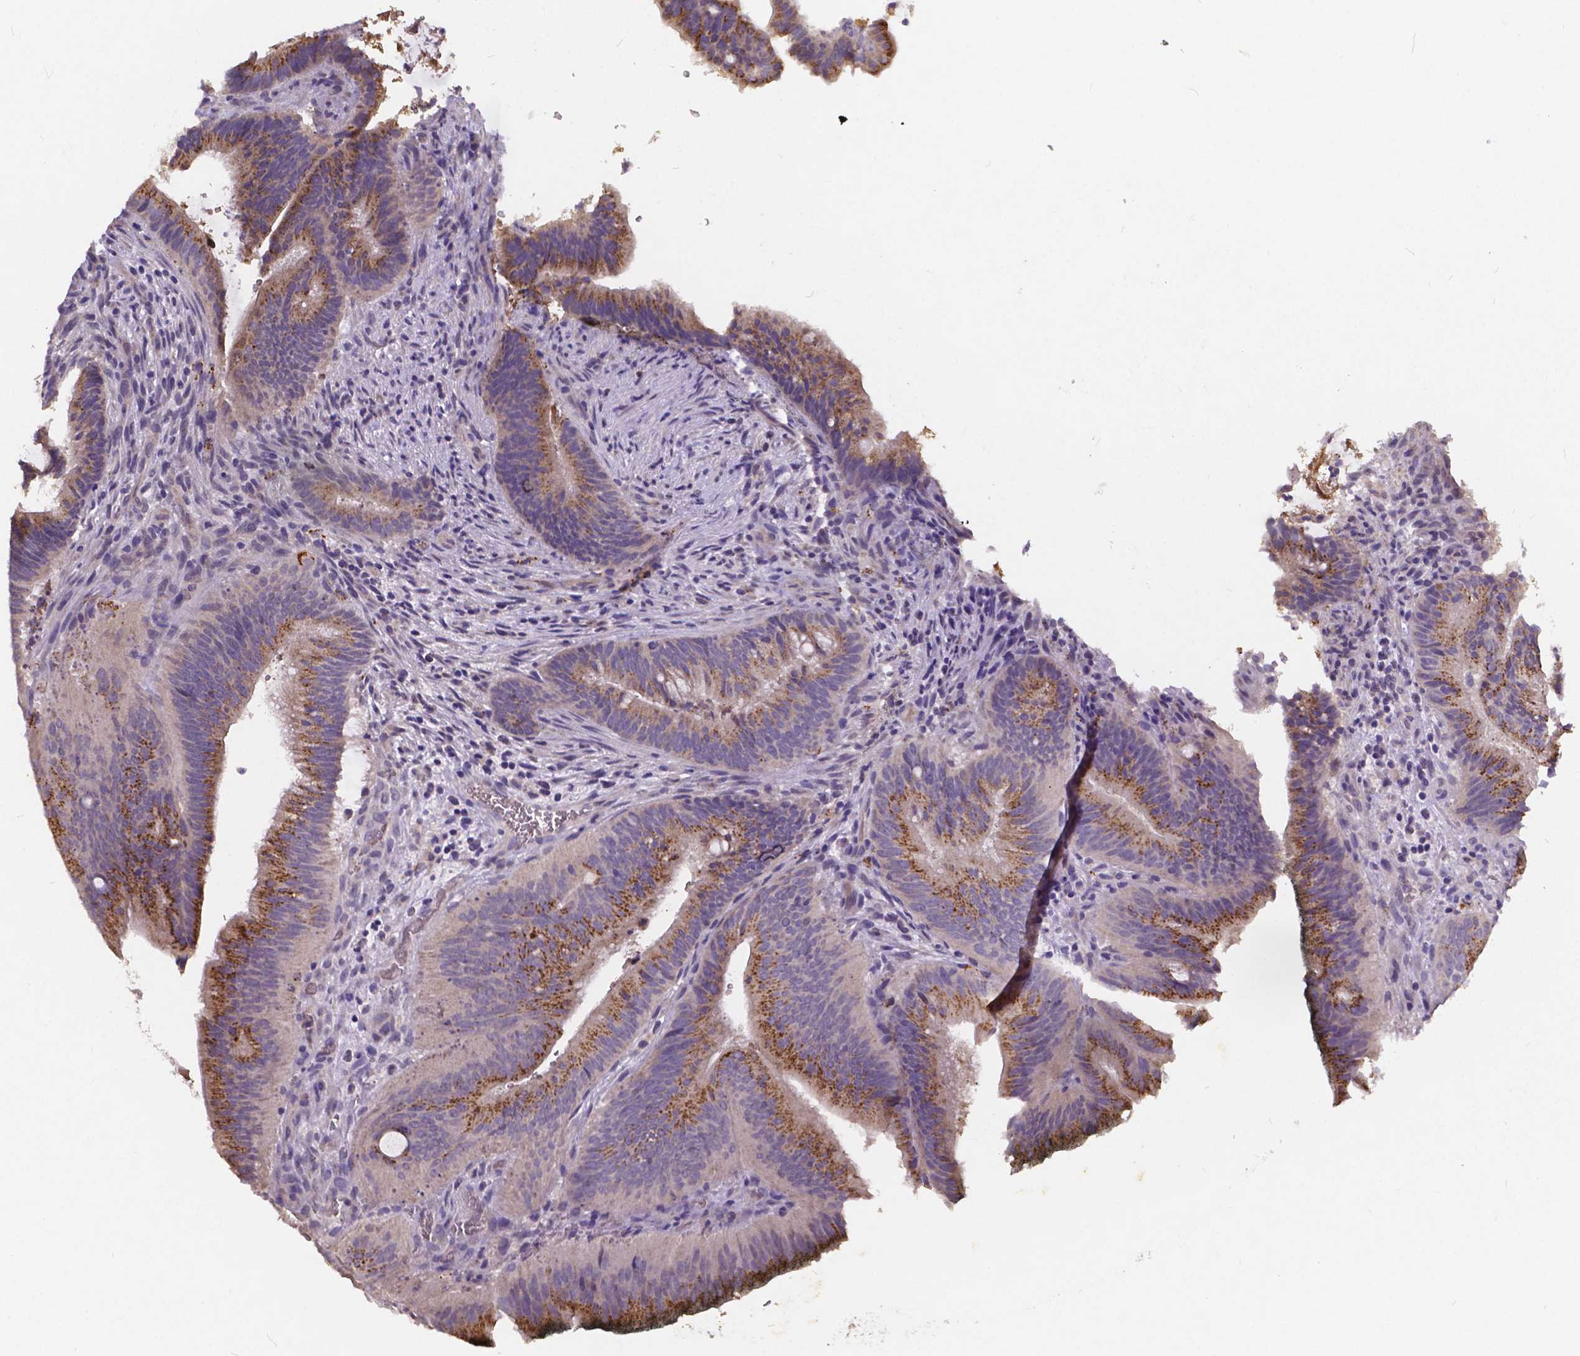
{"staining": {"intensity": "moderate", "quantity": ">75%", "location": "cytoplasmic/membranous"}, "tissue": "colorectal cancer", "cell_type": "Tumor cells", "image_type": "cancer", "snomed": [{"axis": "morphology", "description": "Adenocarcinoma, NOS"}, {"axis": "topography", "description": "Colon"}], "caption": "A brown stain shows moderate cytoplasmic/membranous positivity of a protein in adenocarcinoma (colorectal) tumor cells. The protein is stained brown, and the nuclei are stained in blue (DAB (3,3'-diaminobenzidine) IHC with brightfield microscopy, high magnification).", "gene": "CTNNA2", "patient": {"sex": "female", "age": 43}}